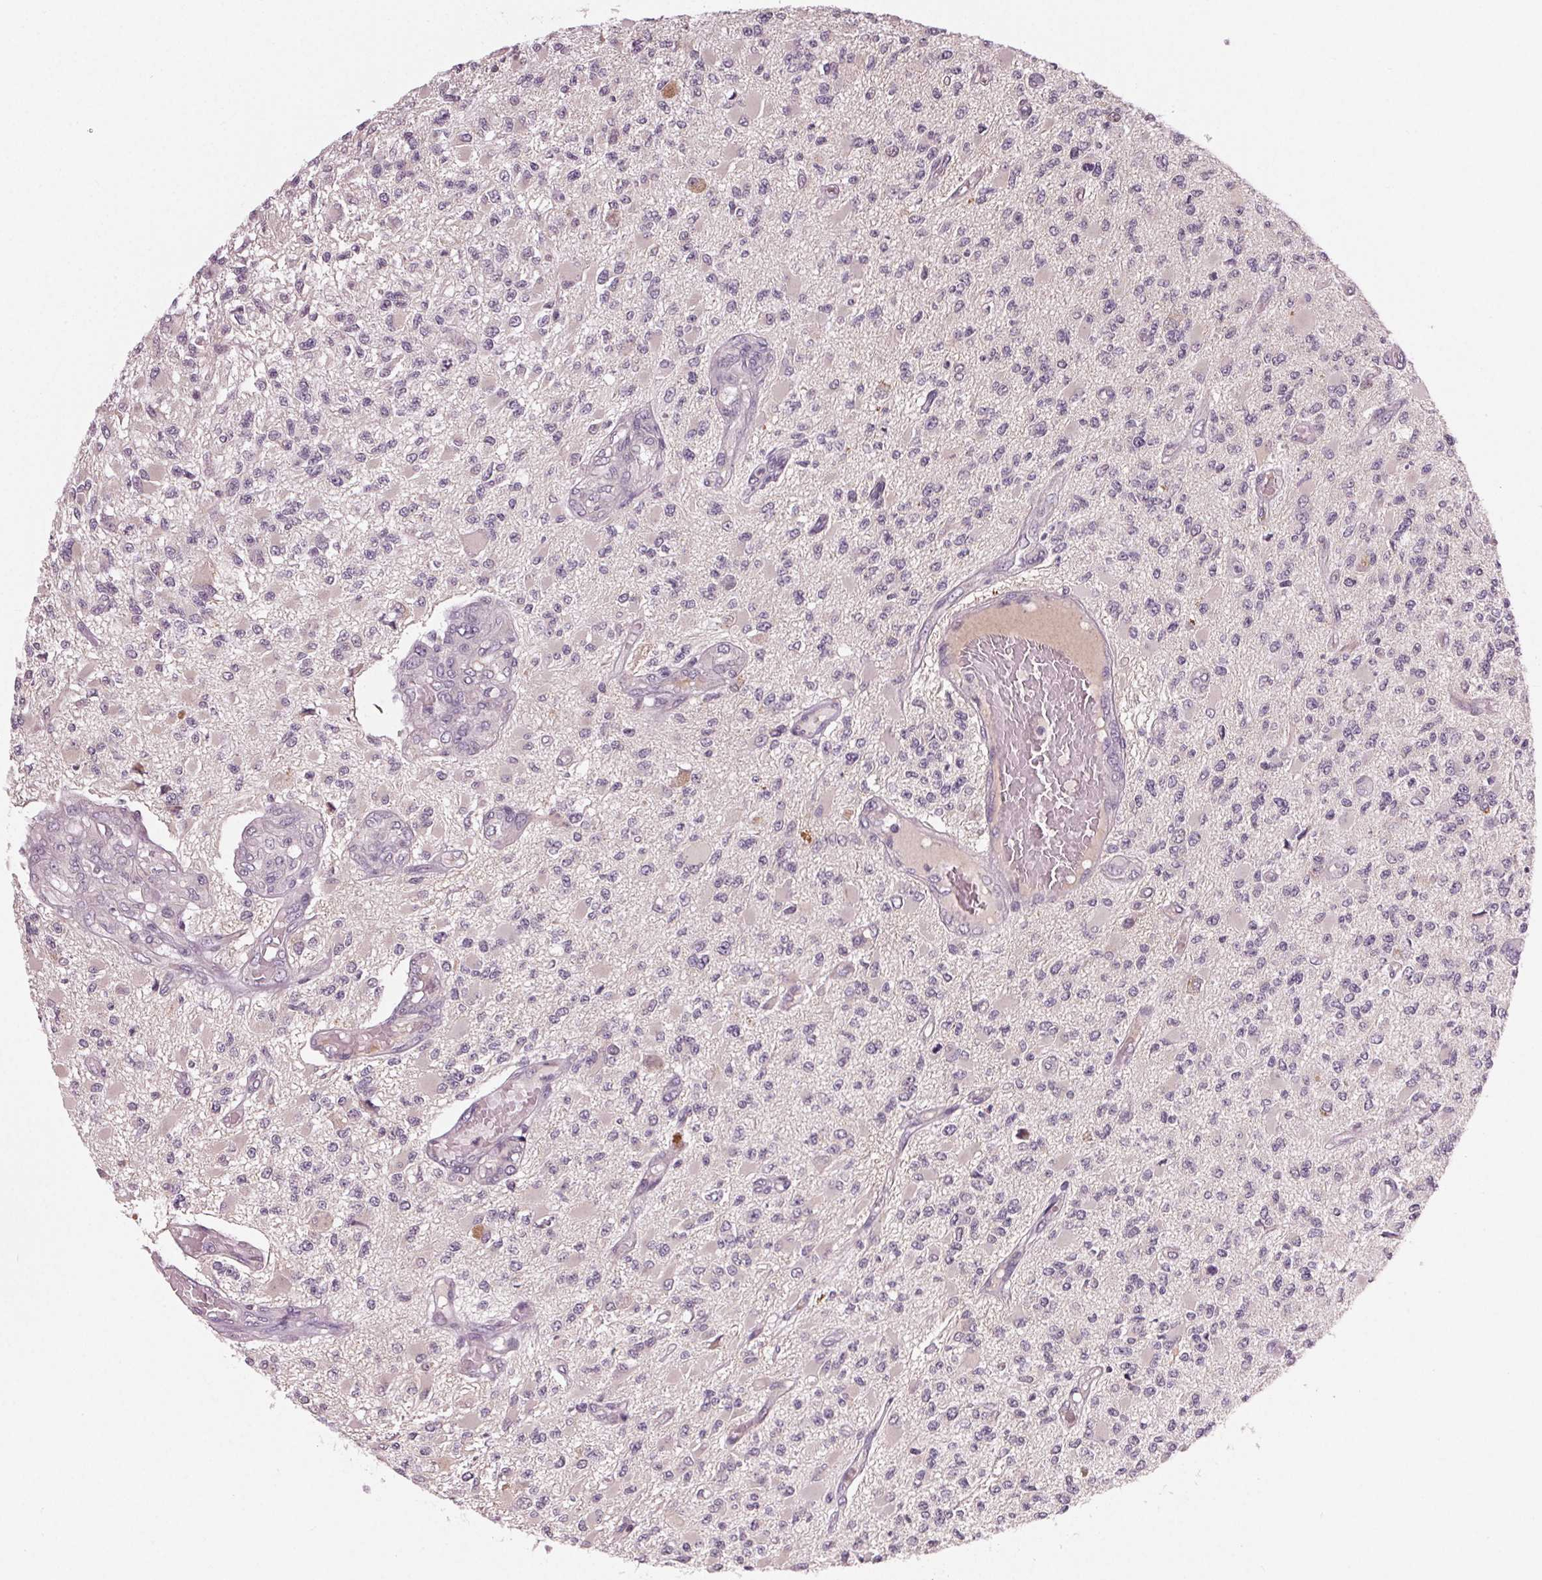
{"staining": {"intensity": "negative", "quantity": "none", "location": "none"}, "tissue": "glioma", "cell_type": "Tumor cells", "image_type": "cancer", "snomed": [{"axis": "morphology", "description": "Glioma, malignant, High grade"}, {"axis": "topography", "description": "Brain"}], "caption": "High power microscopy micrograph of an immunohistochemistry (IHC) histopathology image of glioma, revealing no significant expression in tumor cells.", "gene": "ZNF605", "patient": {"sex": "female", "age": 63}}